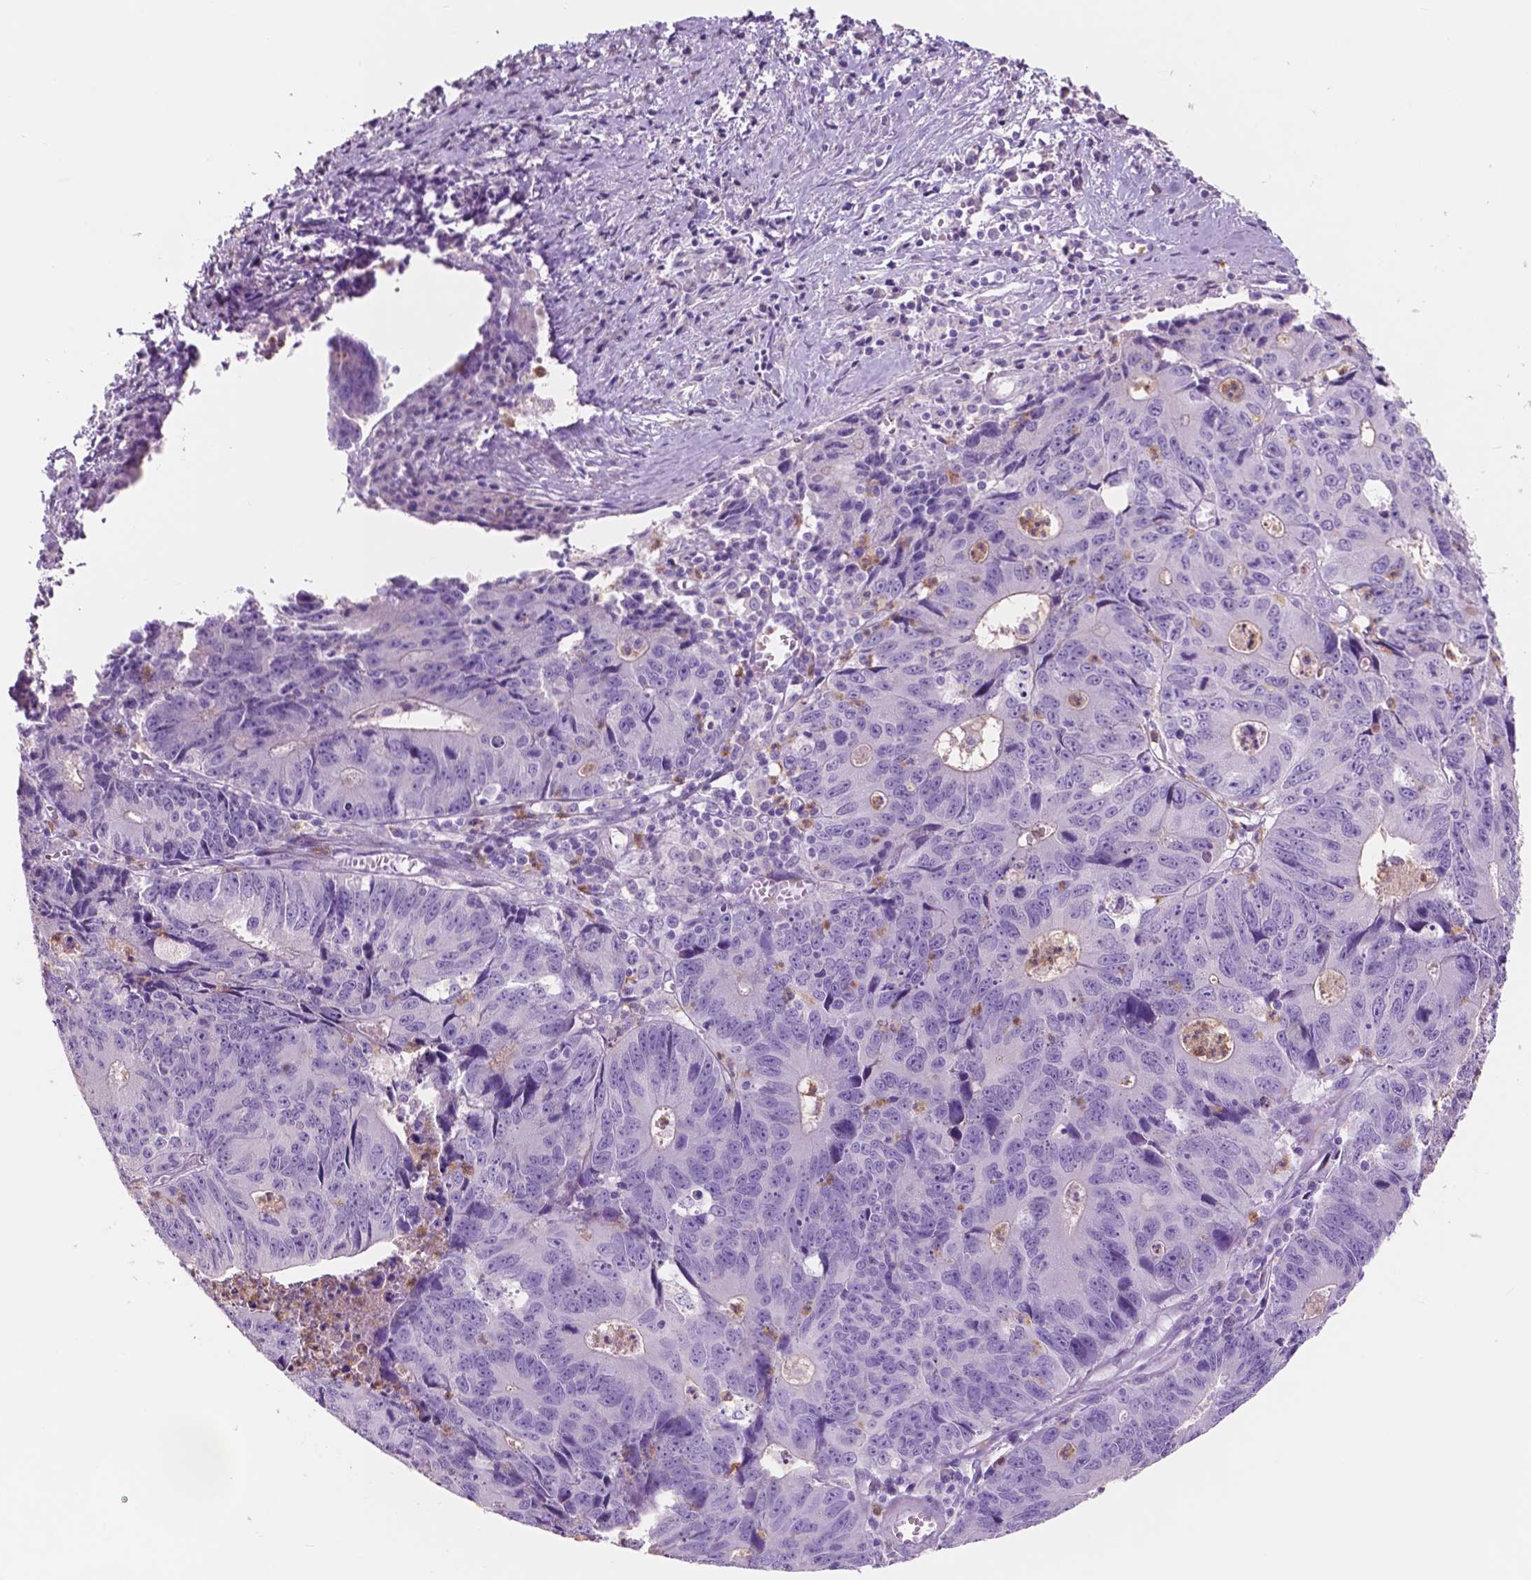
{"staining": {"intensity": "negative", "quantity": "none", "location": "none"}, "tissue": "liver cancer", "cell_type": "Tumor cells", "image_type": "cancer", "snomed": [{"axis": "morphology", "description": "Cholangiocarcinoma"}, {"axis": "topography", "description": "Liver"}], "caption": "There is no significant staining in tumor cells of liver cholangiocarcinoma.", "gene": "CUZD1", "patient": {"sex": "male", "age": 65}}